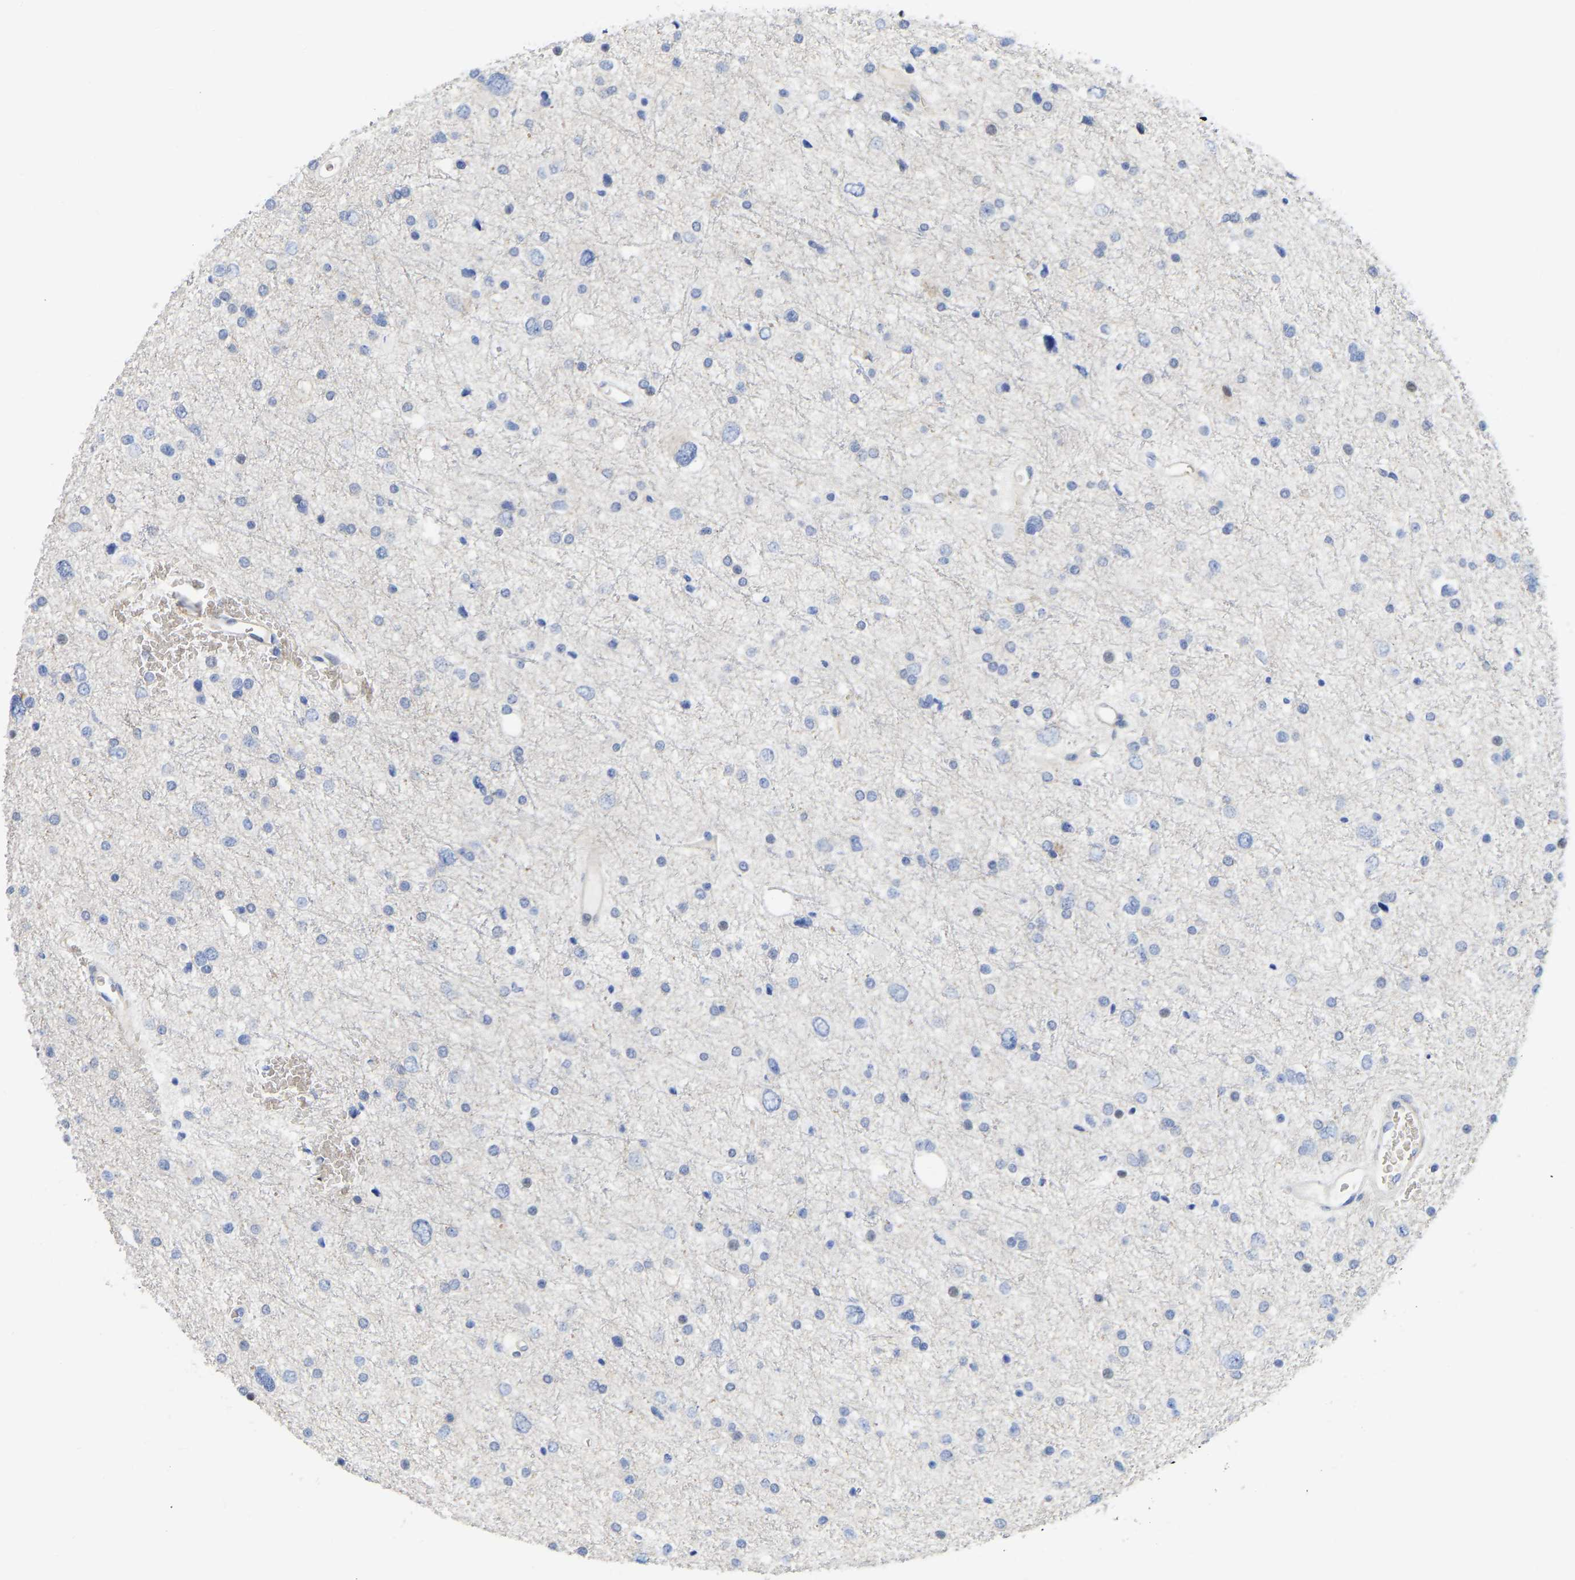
{"staining": {"intensity": "negative", "quantity": "none", "location": "none"}, "tissue": "glioma", "cell_type": "Tumor cells", "image_type": "cancer", "snomed": [{"axis": "morphology", "description": "Glioma, malignant, Low grade"}, {"axis": "topography", "description": "Brain"}], "caption": "Immunohistochemical staining of glioma shows no significant expression in tumor cells.", "gene": "HDAC5", "patient": {"sex": "female", "age": 37}}